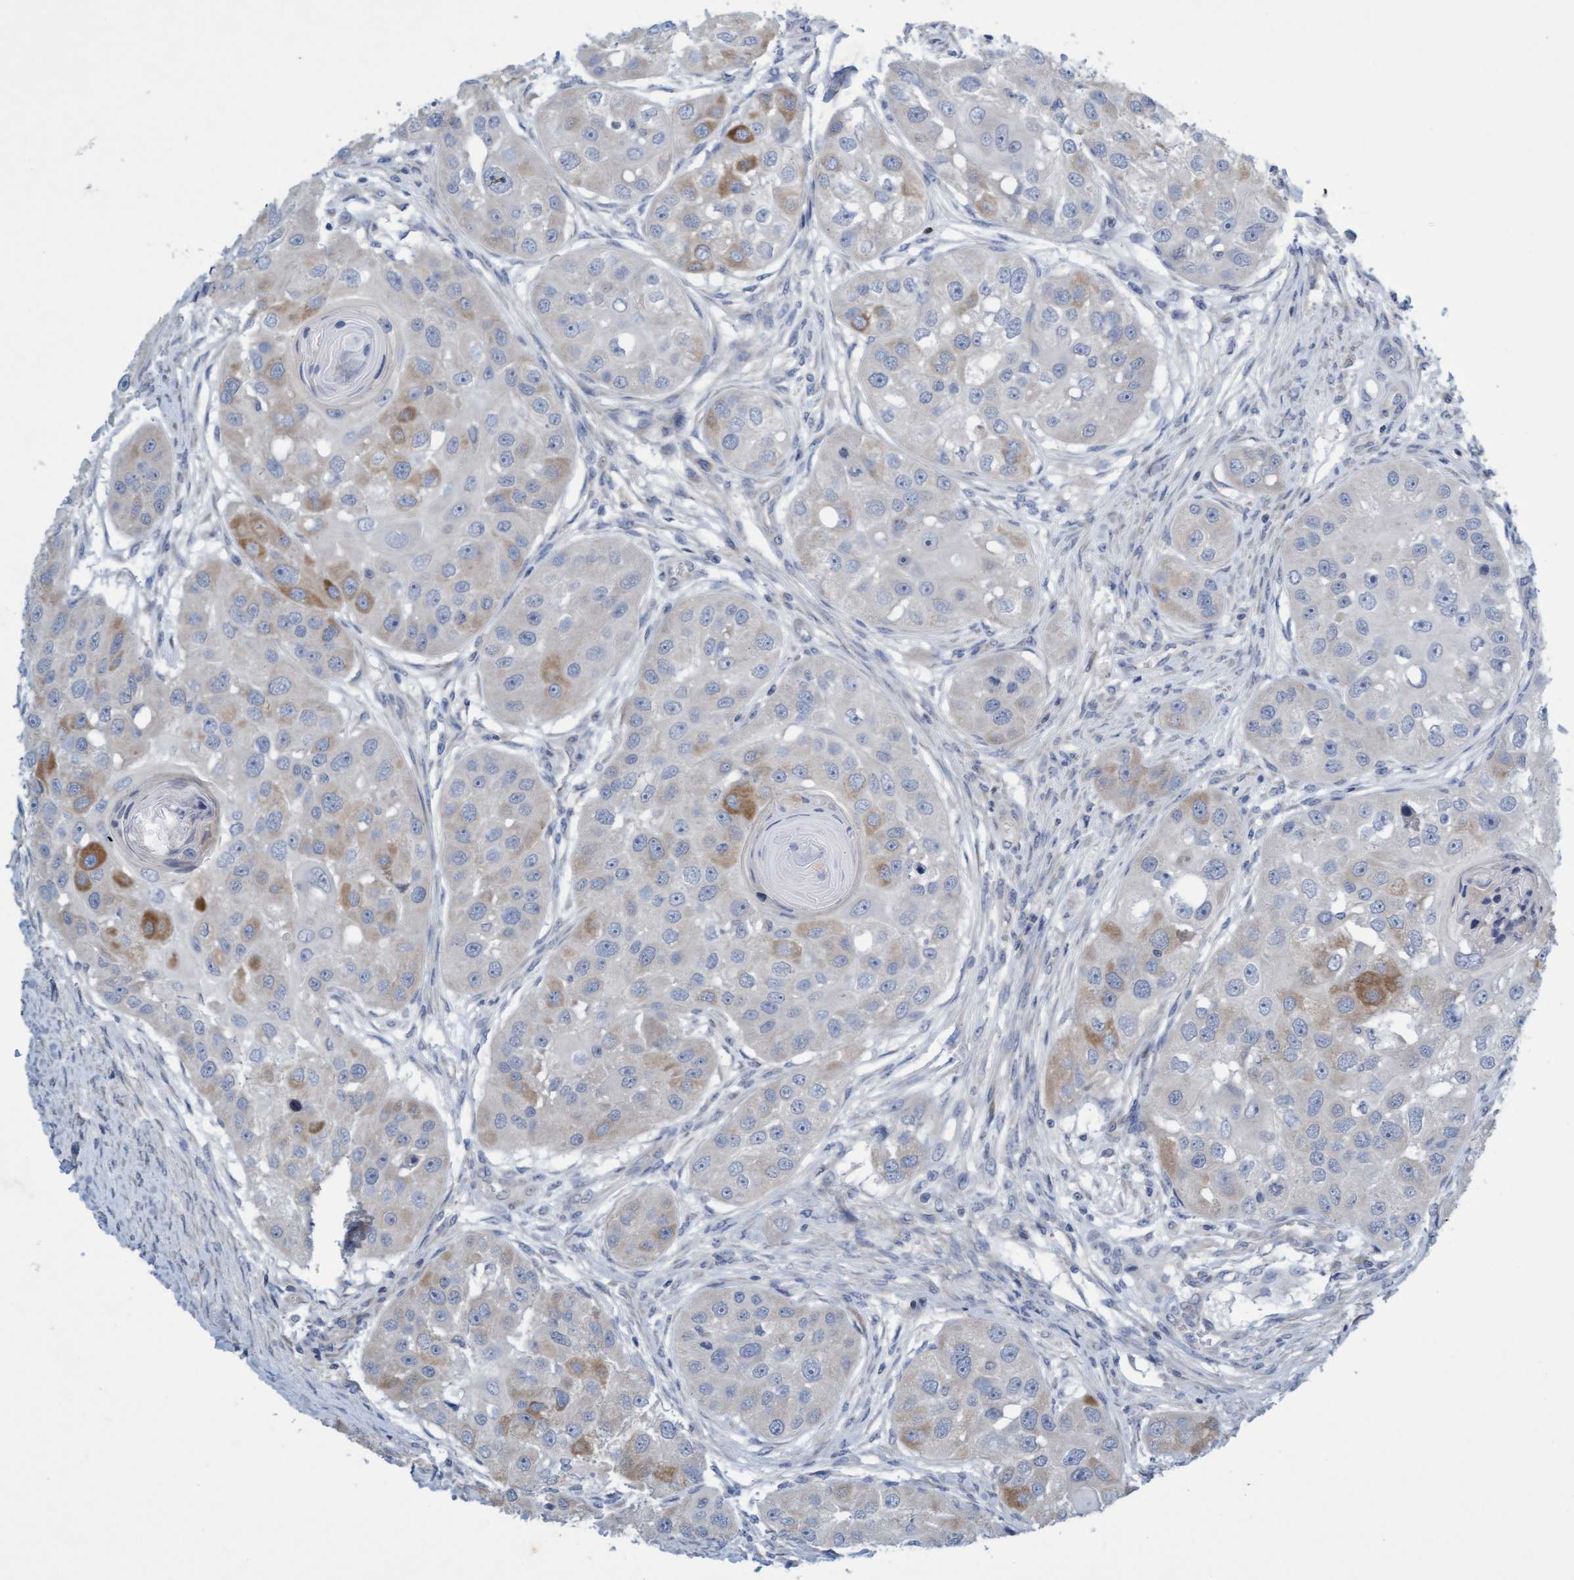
{"staining": {"intensity": "moderate", "quantity": "<25%", "location": "cytoplasmic/membranous"}, "tissue": "head and neck cancer", "cell_type": "Tumor cells", "image_type": "cancer", "snomed": [{"axis": "morphology", "description": "Normal tissue, NOS"}, {"axis": "morphology", "description": "Squamous cell carcinoma, NOS"}, {"axis": "topography", "description": "Skeletal muscle"}, {"axis": "topography", "description": "Head-Neck"}], "caption": "Protein staining exhibits moderate cytoplasmic/membranous positivity in about <25% of tumor cells in head and neck cancer.", "gene": "DDHD2", "patient": {"sex": "male", "age": 51}}